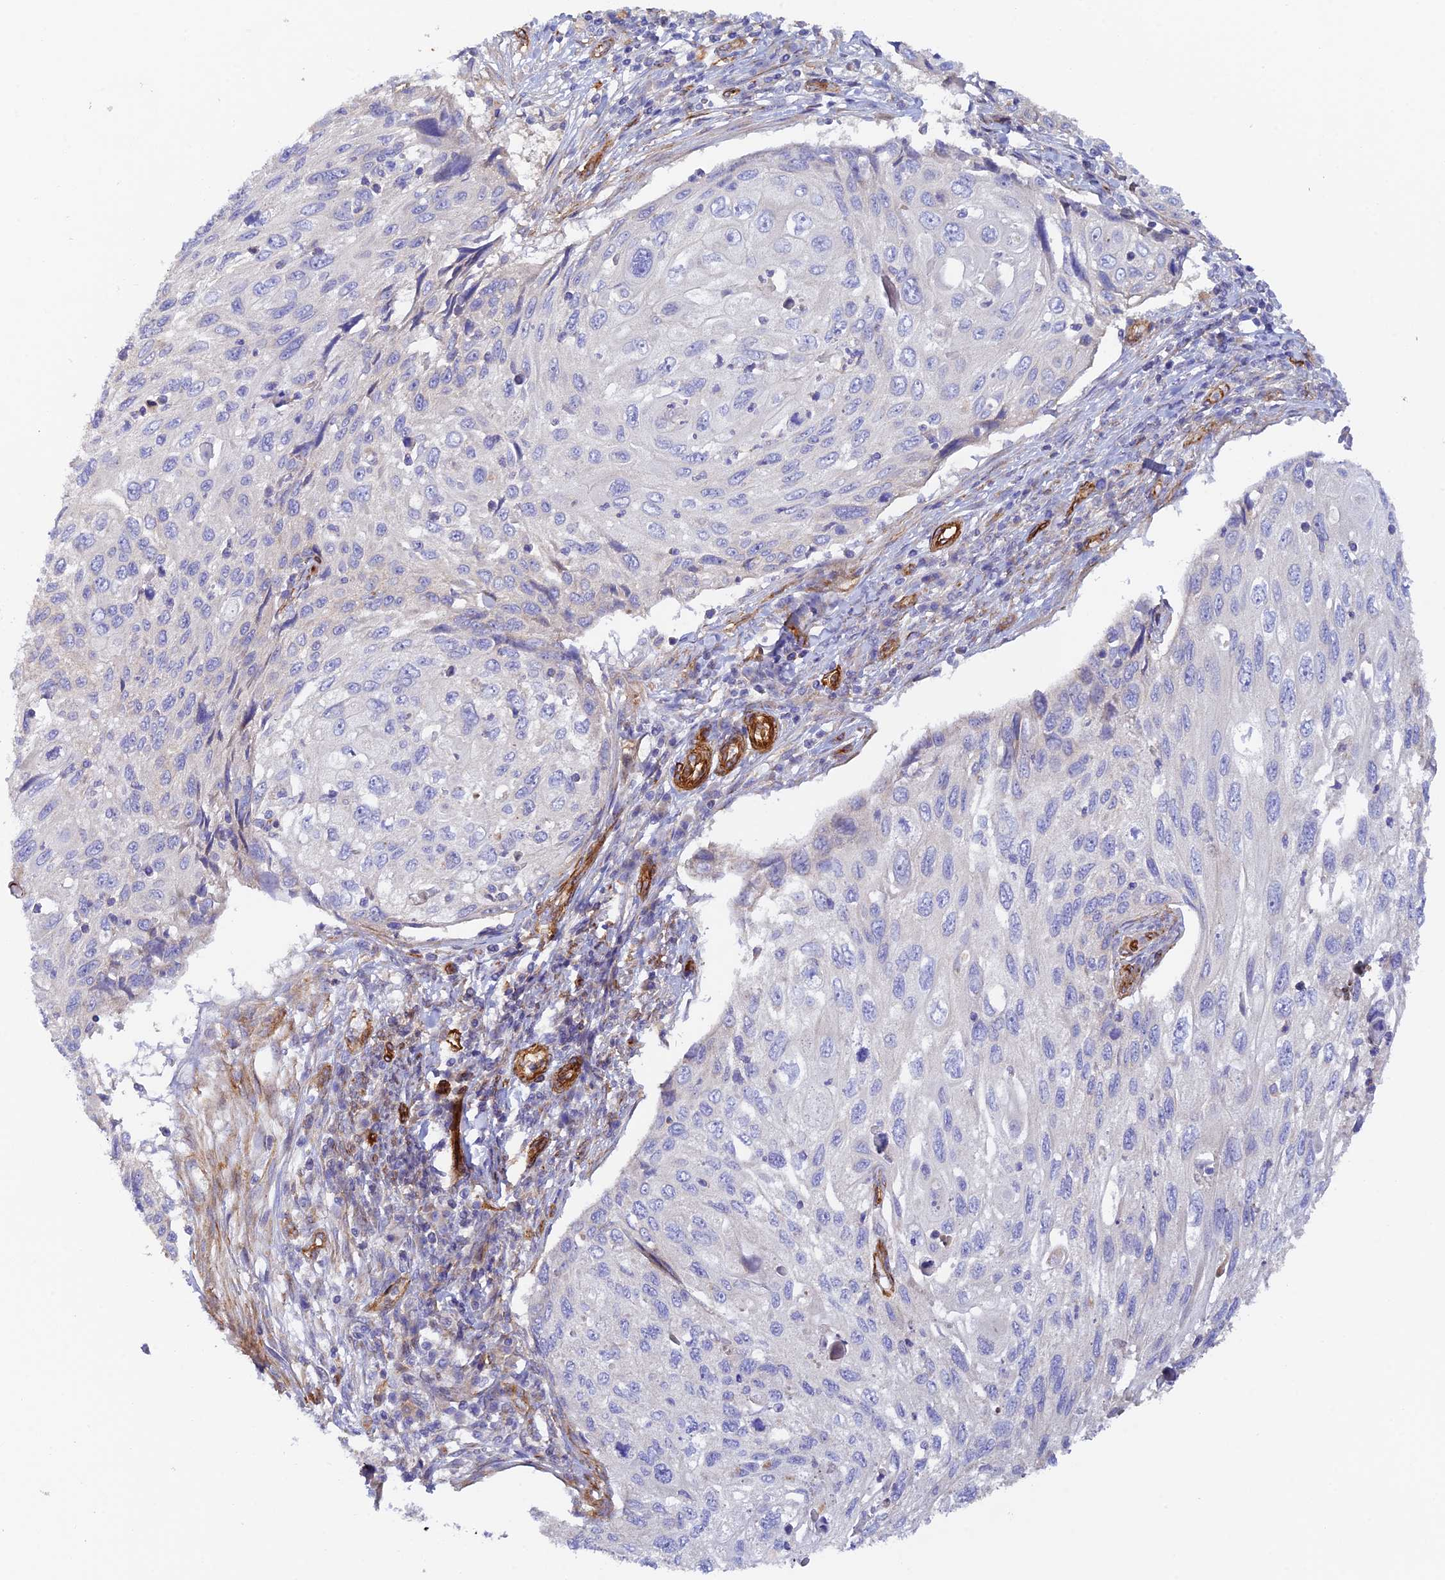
{"staining": {"intensity": "negative", "quantity": "none", "location": "none"}, "tissue": "cervical cancer", "cell_type": "Tumor cells", "image_type": "cancer", "snomed": [{"axis": "morphology", "description": "Squamous cell carcinoma, NOS"}, {"axis": "topography", "description": "Cervix"}], "caption": "There is no significant expression in tumor cells of cervical cancer. (DAB (3,3'-diaminobenzidine) IHC, high magnification).", "gene": "MYO9A", "patient": {"sex": "female", "age": 70}}